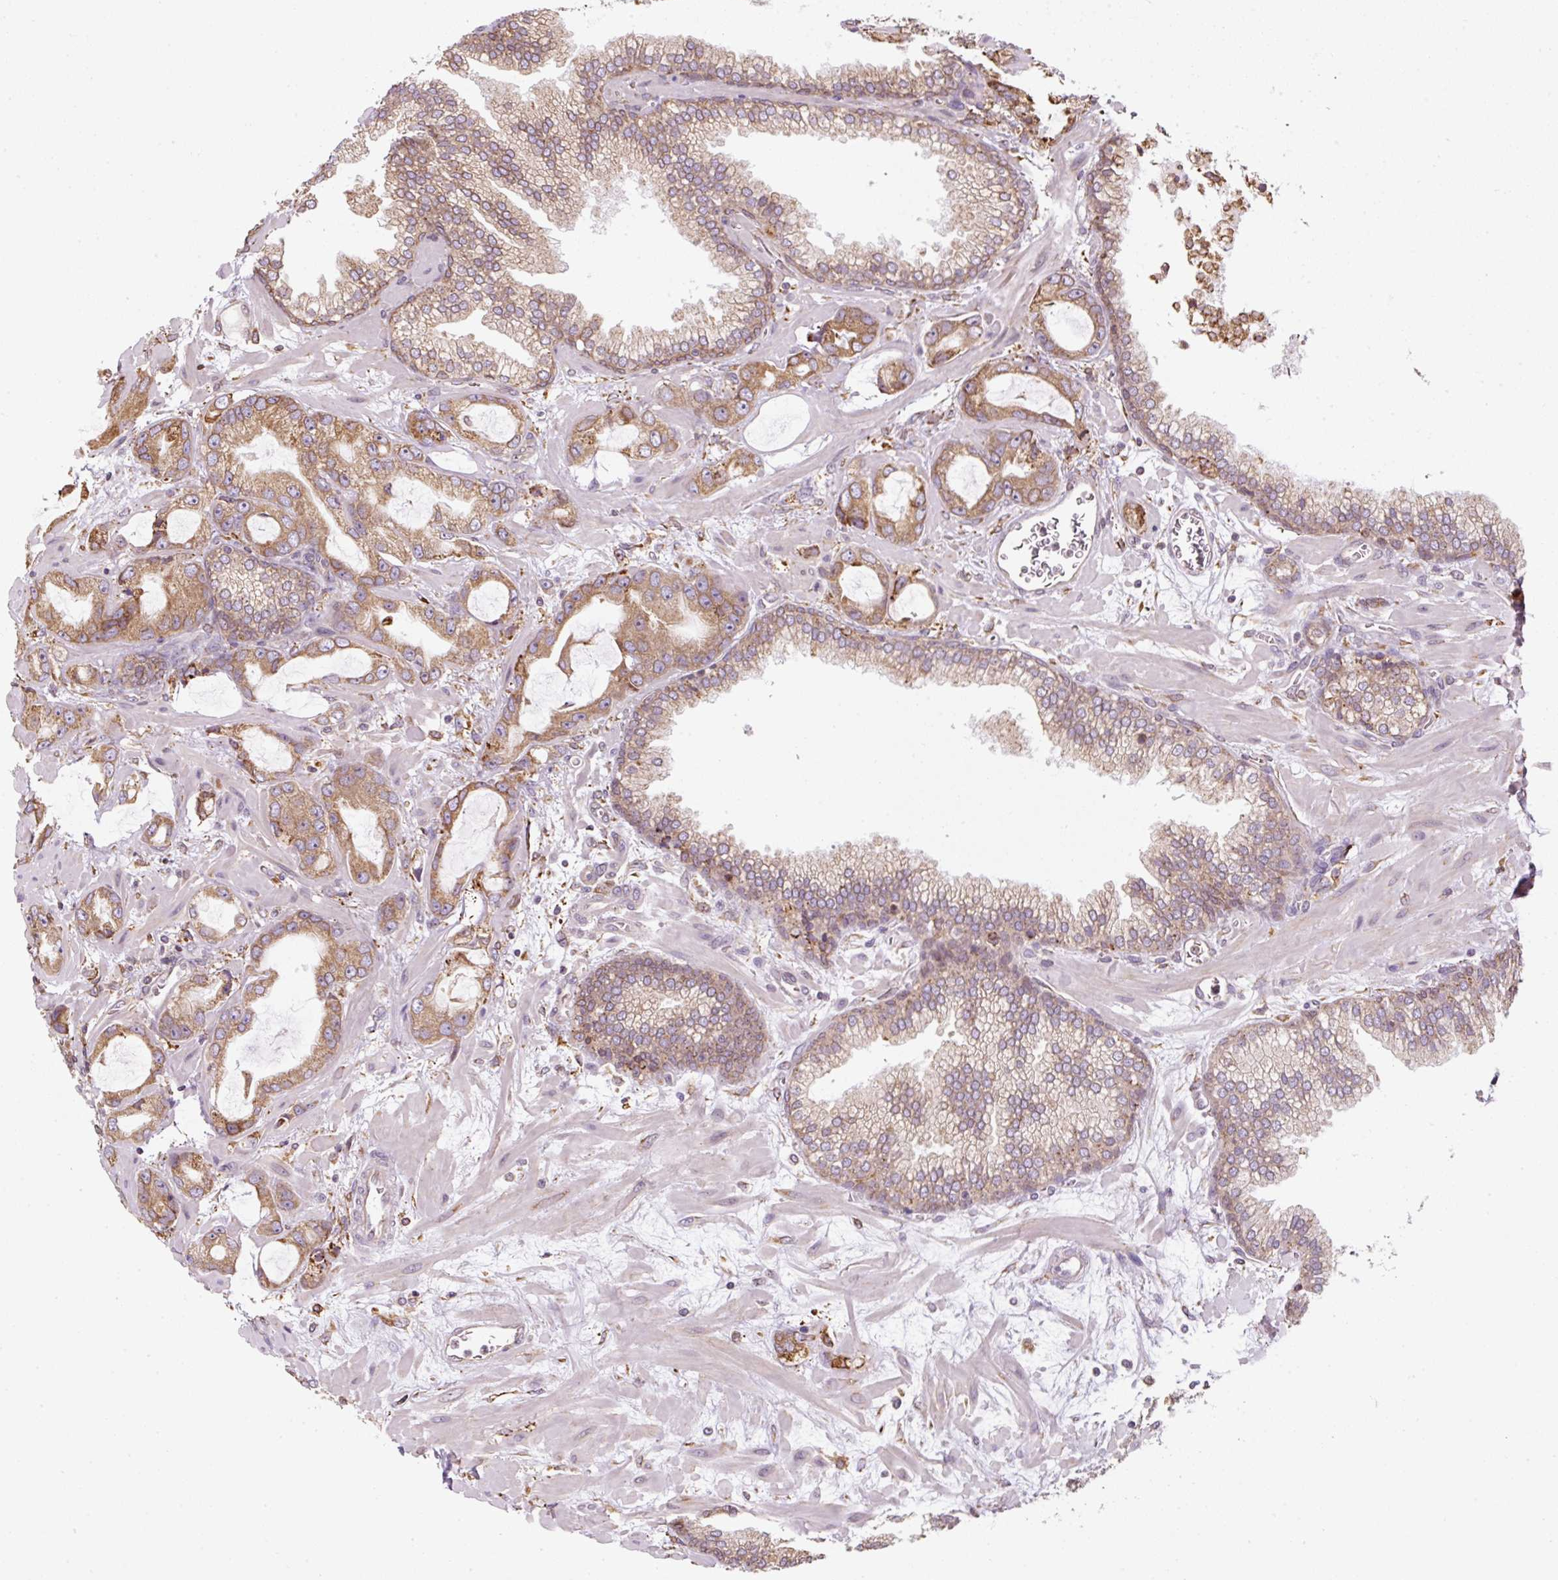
{"staining": {"intensity": "moderate", "quantity": ">75%", "location": "cytoplasmic/membranous"}, "tissue": "prostate cancer", "cell_type": "Tumor cells", "image_type": "cancer", "snomed": [{"axis": "morphology", "description": "Adenocarcinoma, High grade"}, {"axis": "topography", "description": "Prostate"}], "caption": "Tumor cells exhibit medium levels of moderate cytoplasmic/membranous expression in approximately >75% of cells in human prostate cancer (high-grade adenocarcinoma).", "gene": "PRKCSH", "patient": {"sex": "male", "age": 68}}